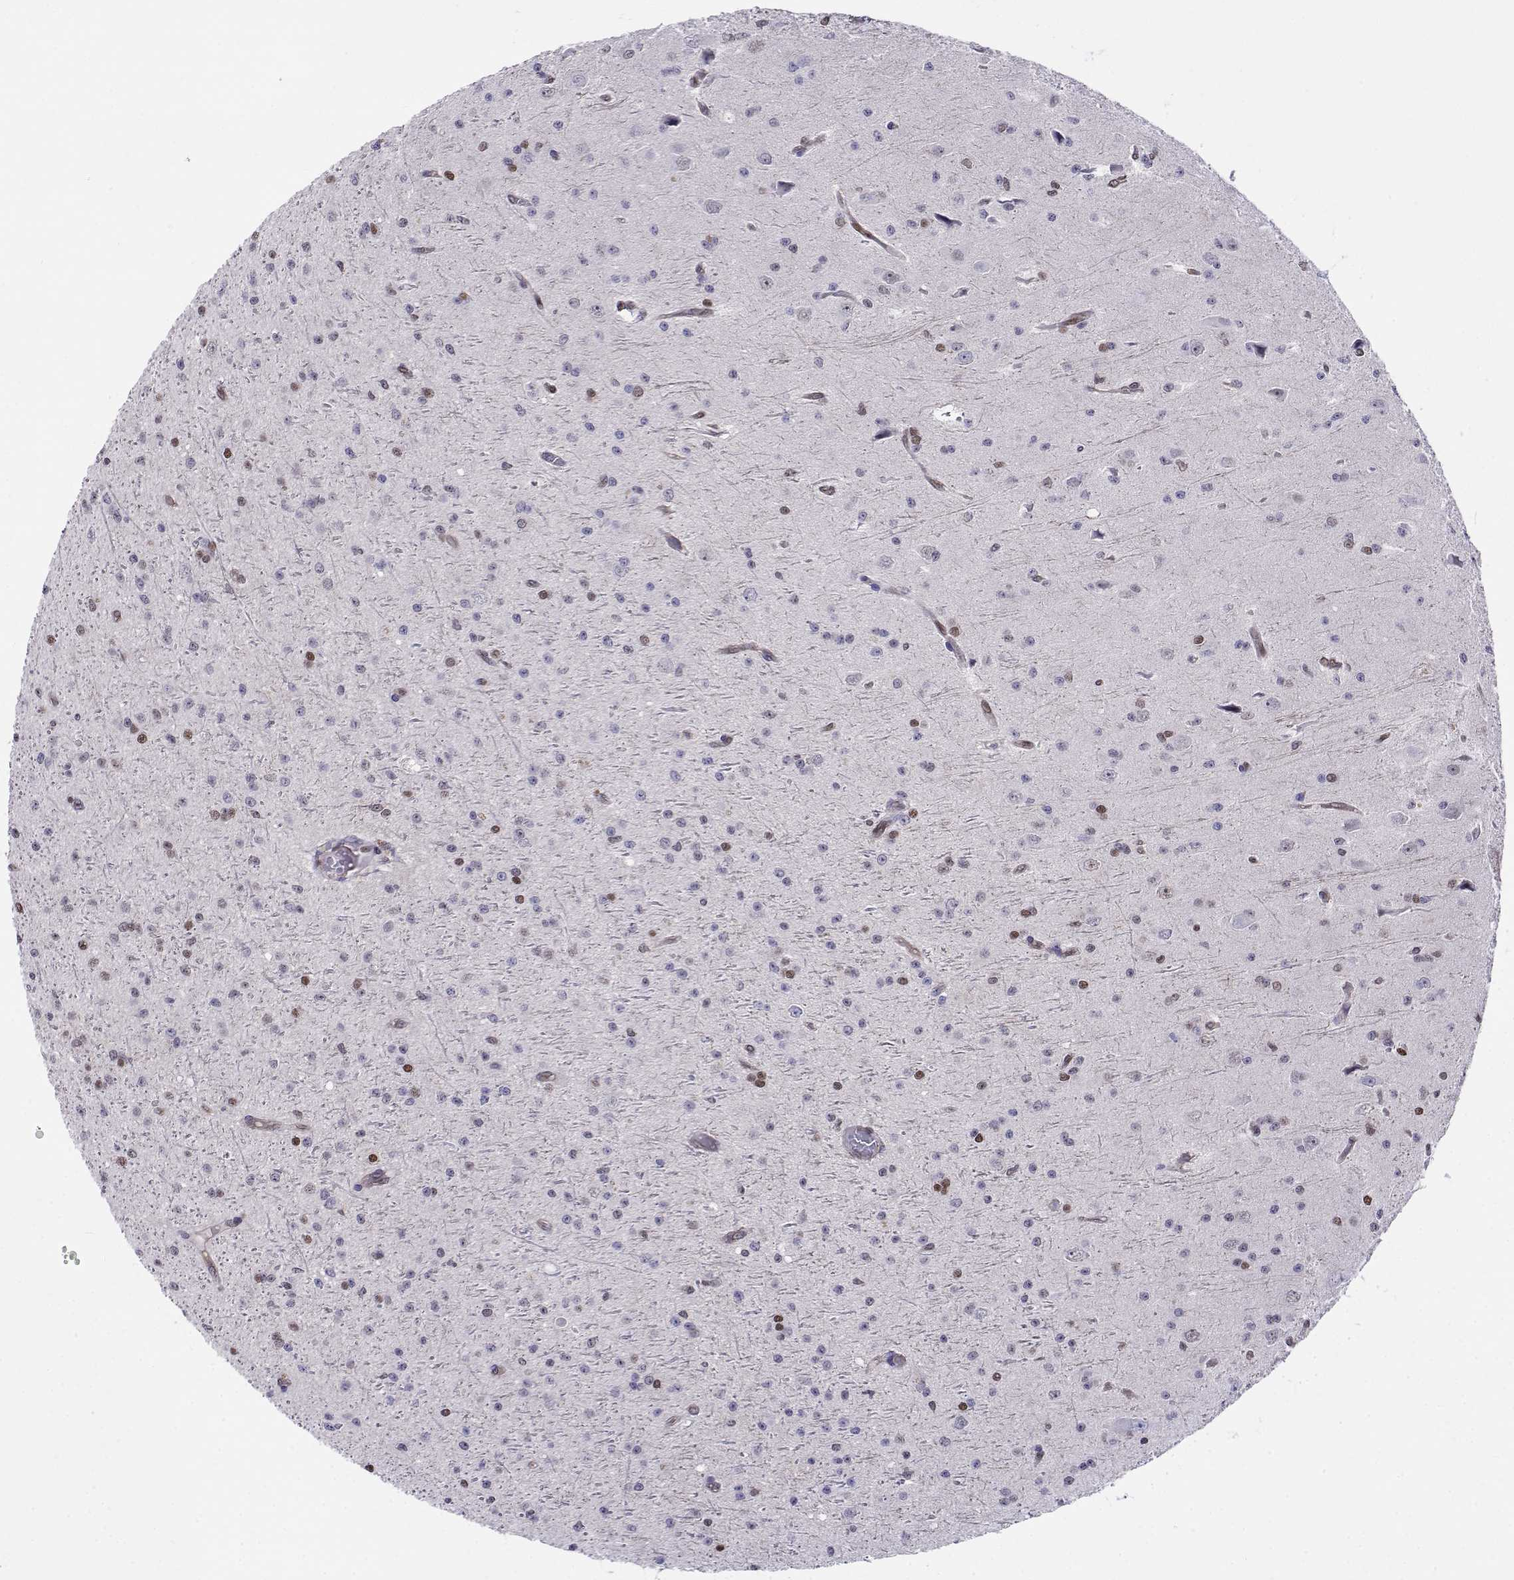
{"staining": {"intensity": "moderate", "quantity": "<25%", "location": "nuclear"}, "tissue": "glioma", "cell_type": "Tumor cells", "image_type": "cancer", "snomed": [{"axis": "morphology", "description": "Glioma, malignant, Low grade"}, {"axis": "topography", "description": "Brain"}], "caption": "There is low levels of moderate nuclear expression in tumor cells of malignant glioma (low-grade), as demonstrated by immunohistochemical staining (brown color).", "gene": "ERF", "patient": {"sex": "male", "age": 27}}